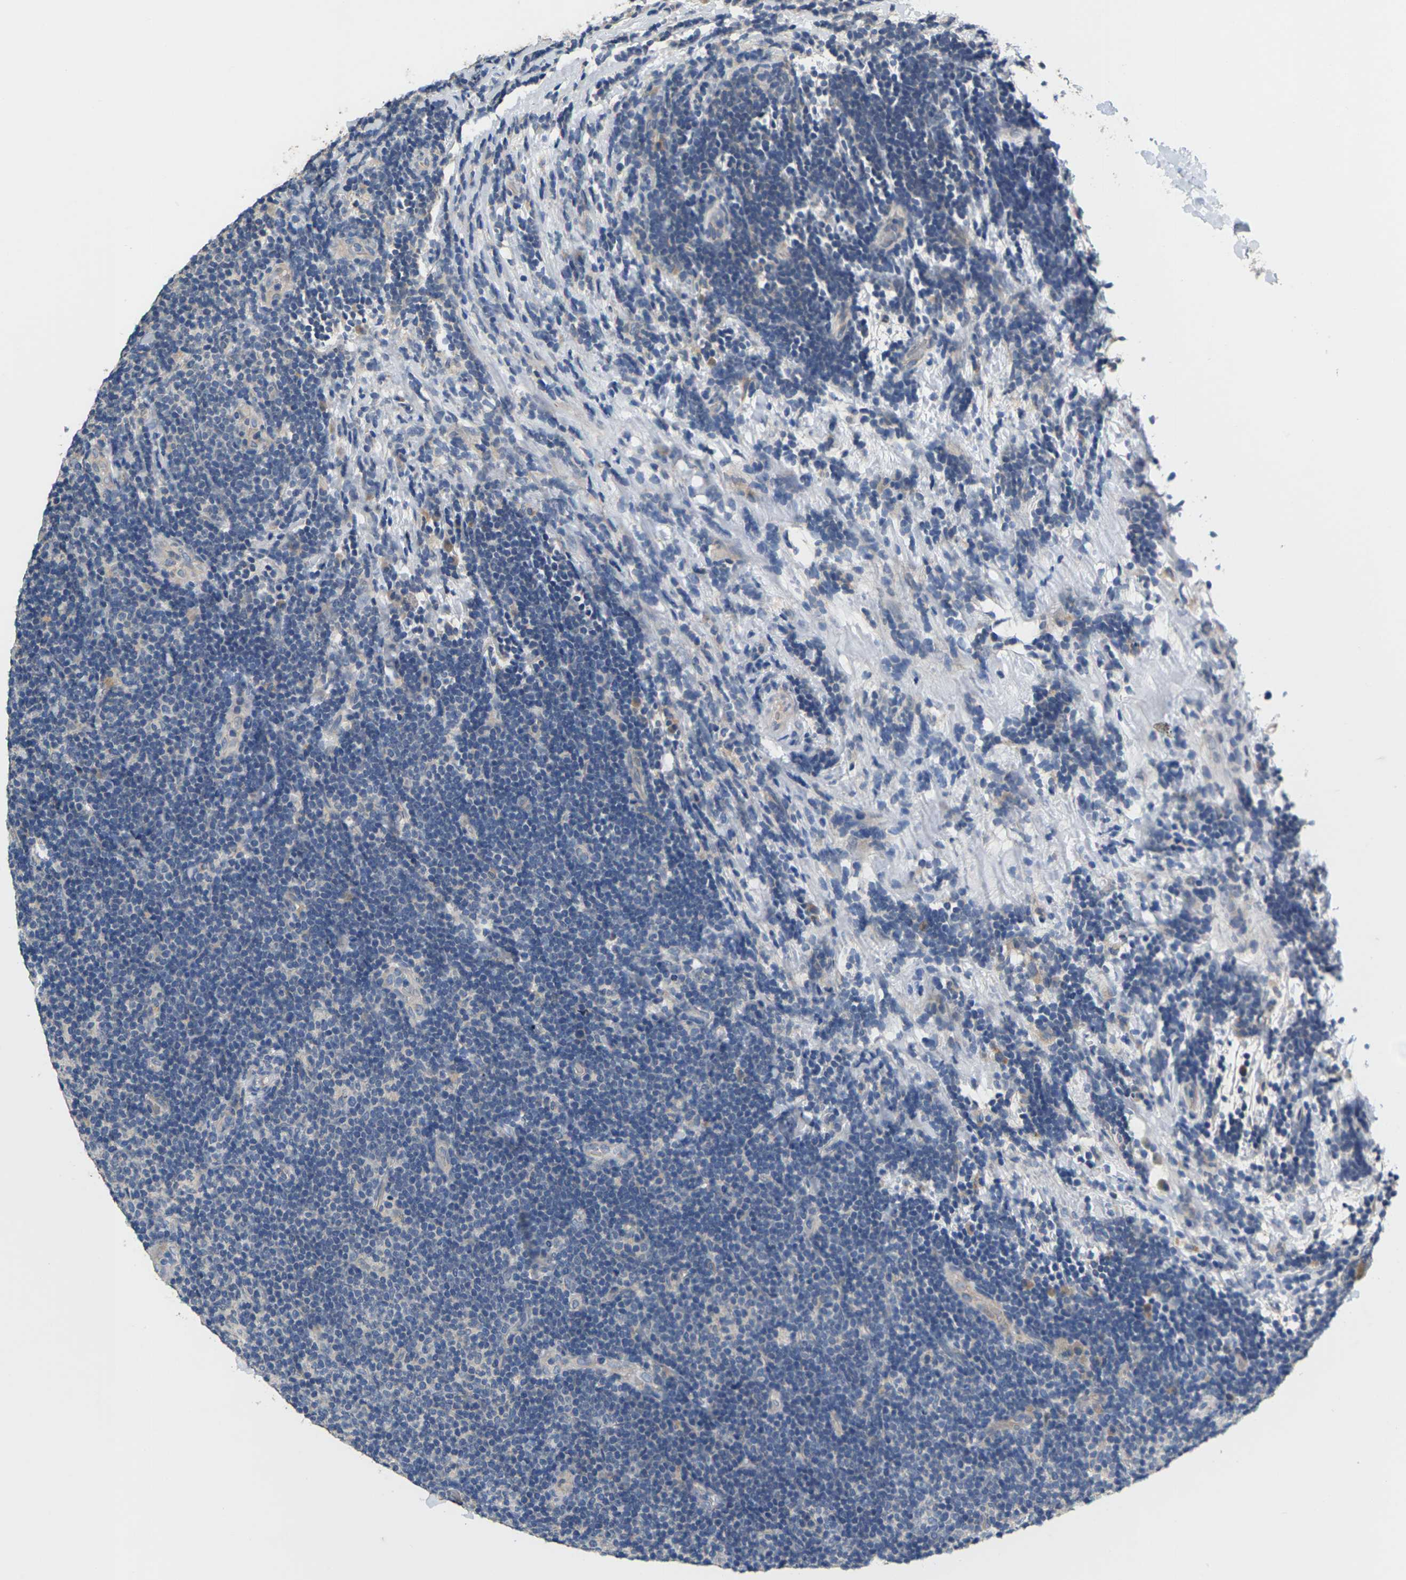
{"staining": {"intensity": "negative", "quantity": "none", "location": "none"}, "tissue": "lymphoma", "cell_type": "Tumor cells", "image_type": "cancer", "snomed": [{"axis": "morphology", "description": "Malignant lymphoma, non-Hodgkin's type, Low grade"}, {"axis": "topography", "description": "Lymph node"}], "caption": "A micrograph of human malignant lymphoma, non-Hodgkin's type (low-grade) is negative for staining in tumor cells.", "gene": "SLC2A2", "patient": {"sex": "male", "age": 83}}